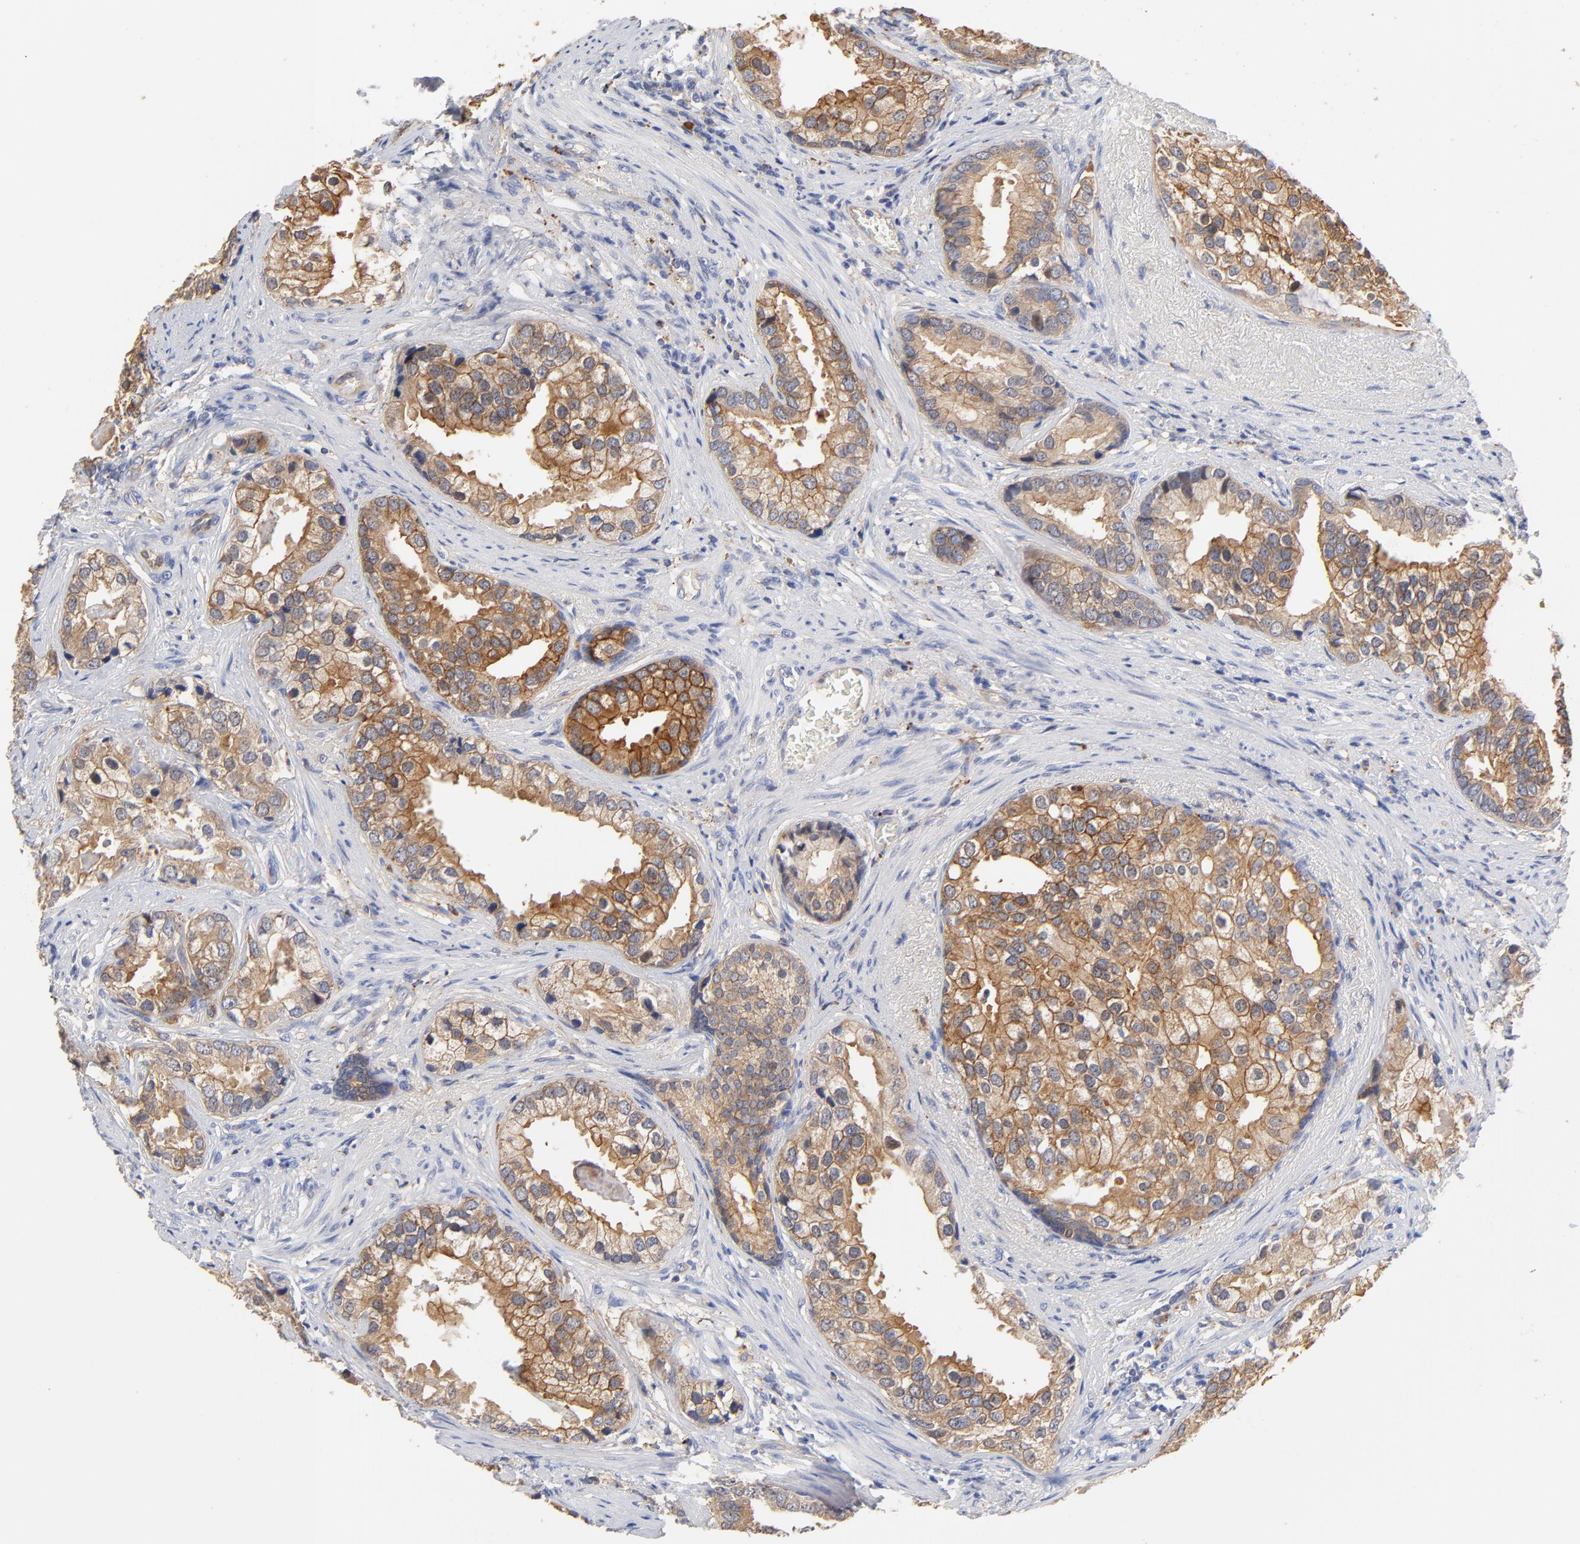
{"staining": {"intensity": "strong", "quantity": ">75%", "location": "cytoplasmic/membranous"}, "tissue": "prostate cancer", "cell_type": "Tumor cells", "image_type": "cancer", "snomed": [{"axis": "morphology", "description": "Adenocarcinoma, Low grade"}, {"axis": "topography", "description": "Prostate"}], "caption": "Immunohistochemical staining of prostate cancer exhibits high levels of strong cytoplasmic/membranous positivity in approximately >75% of tumor cells. The protein of interest is shown in brown color, while the nuclei are stained blue.", "gene": "FBXL2", "patient": {"sex": "male", "age": 71}}